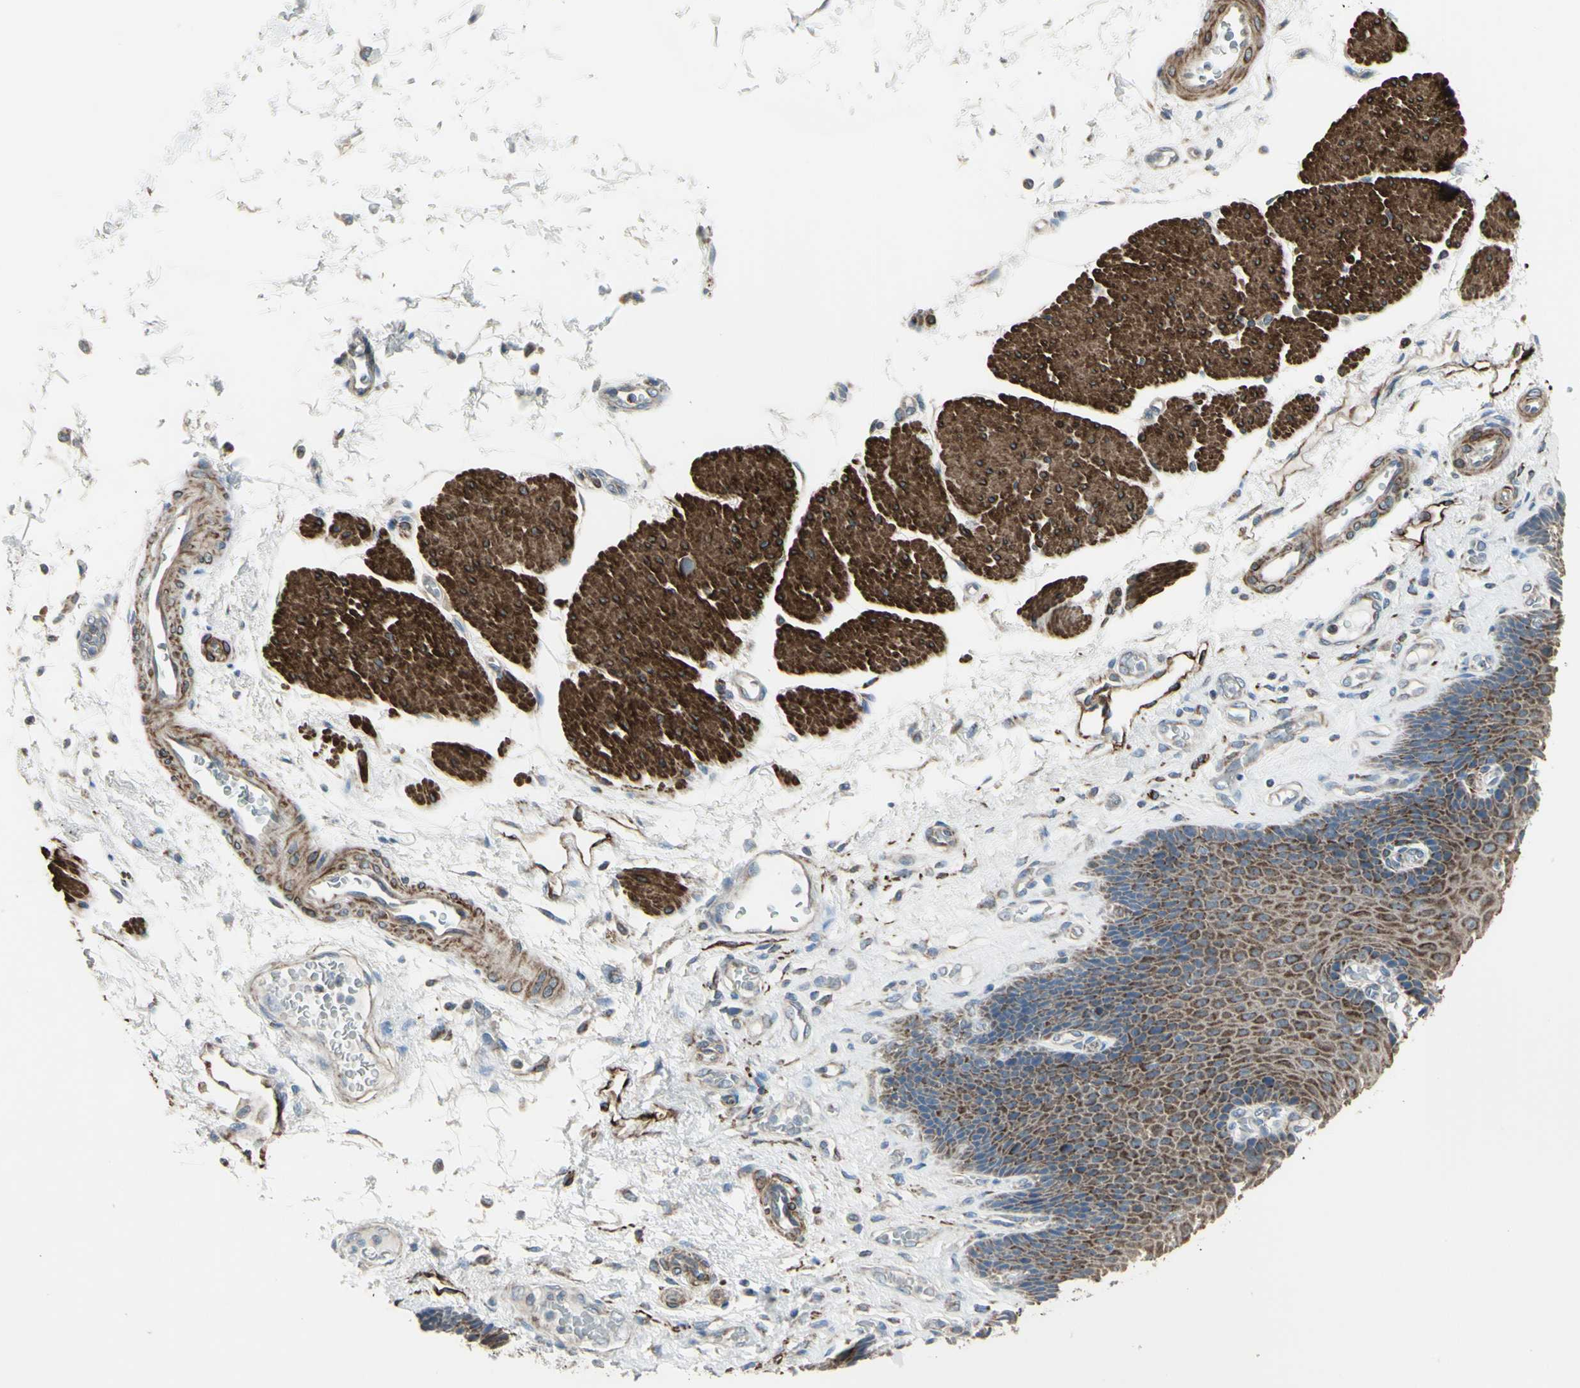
{"staining": {"intensity": "moderate", "quantity": ">75%", "location": "cytoplasmic/membranous"}, "tissue": "esophagus", "cell_type": "Squamous epithelial cells", "image_type": "normal", "snomed": [{"axis": "morphology", "description": "Normal tissue, NOS"}, {"axis": "topography", "description": "Esophagus"}], "caption": "Protein analysis of benign esophagus displays moderate cytoplasmic/membranous positivity in approximately >75% of squamous epithelial cells.", "gene": "FAM171B", "patient": {"sex": "female", "age": 72}}